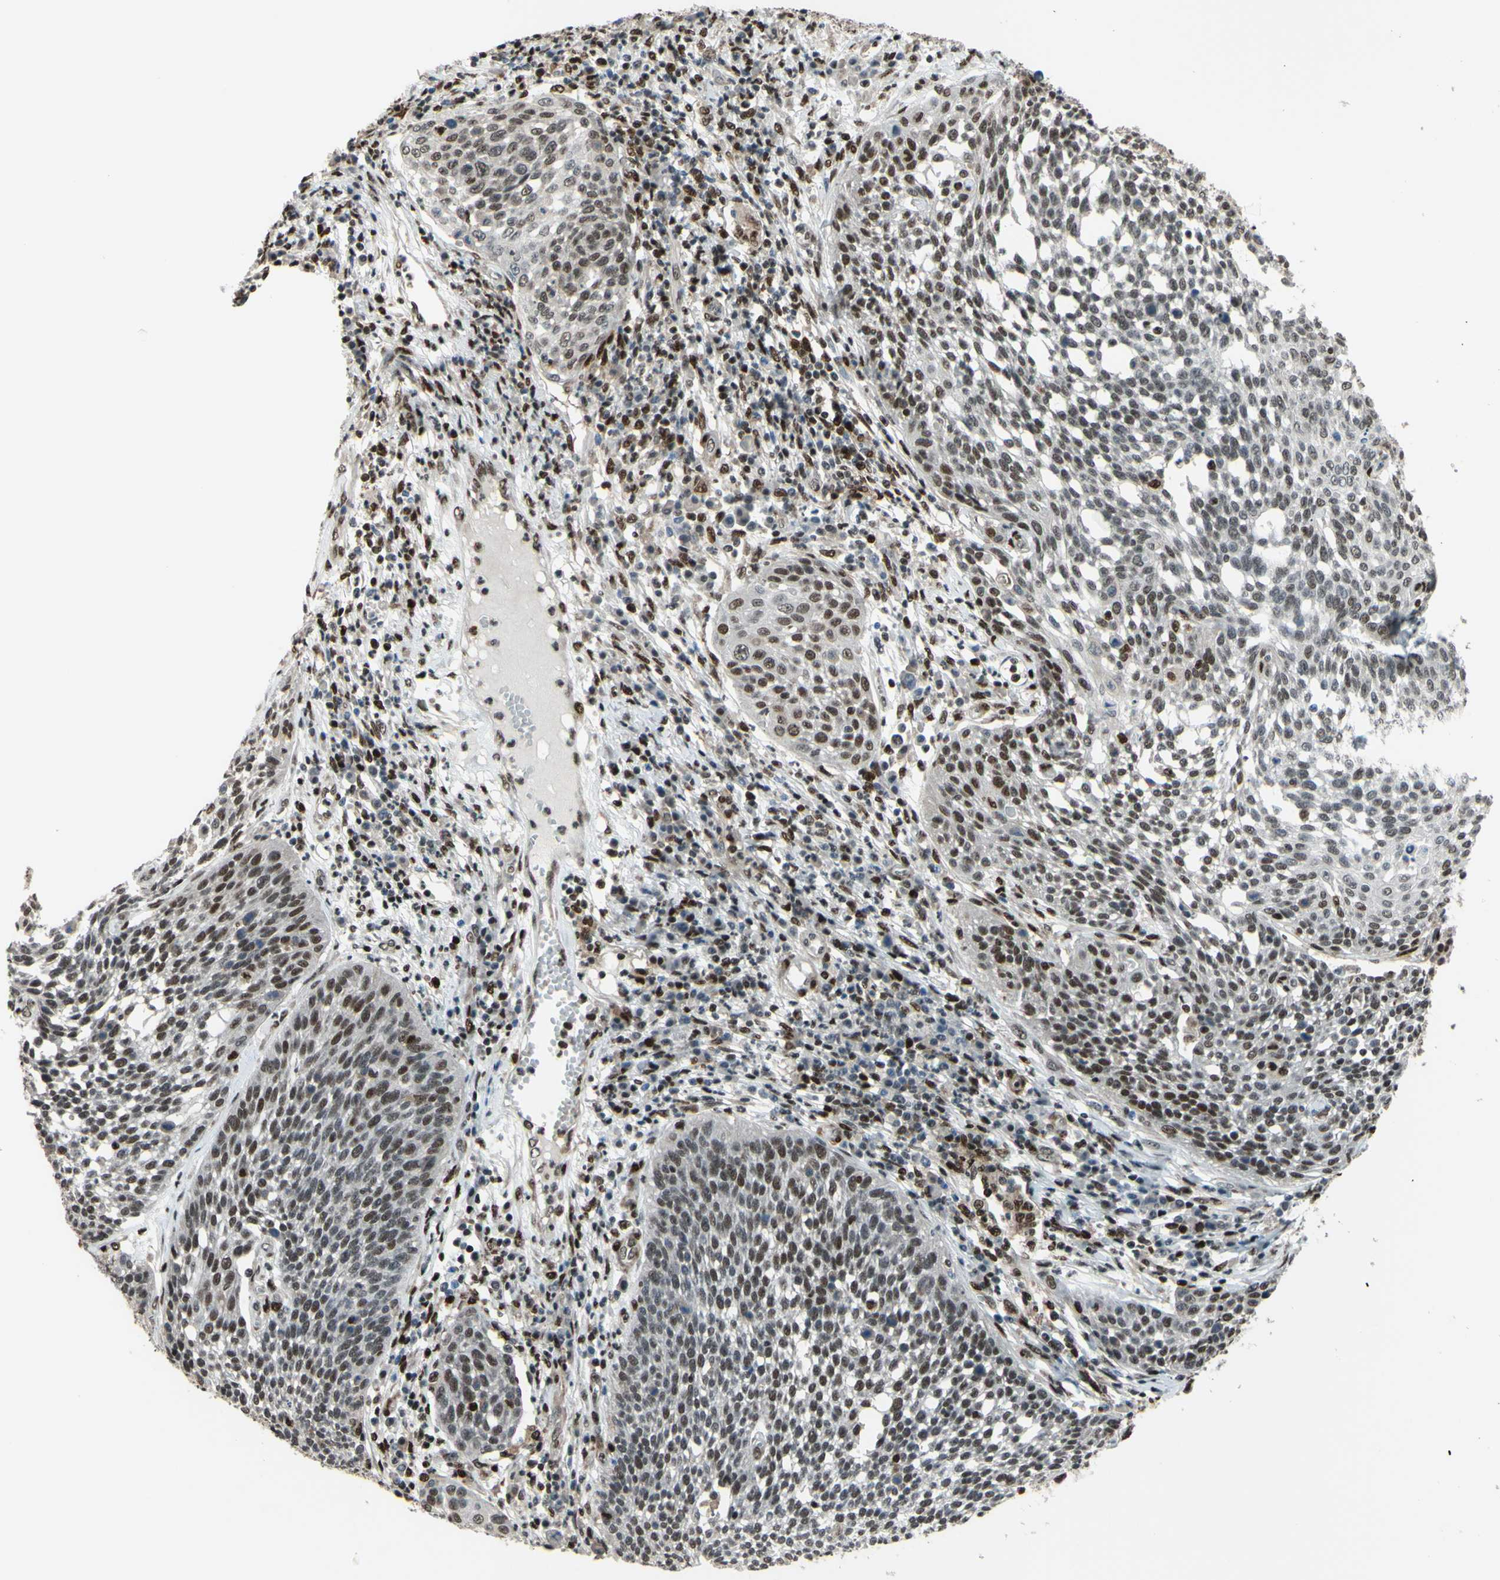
{"staining": {"intensity": "moderate", "quantity": "25%-75%", "location": "cytoplasmic/membranous,nuclear"}, "tissue": "cervical cancer", "cell_type": "Tumor cells", "image_type": "cancer", "snomed": [{"axis": "morphology", "description": "Squamous cell carcinoma, NOS"}, {"axis": "topography", "description": "Cervix"}], "caption": "DAB immunohistochemical staining of squamous cell carcinoma (cervical) reveals moderate cytoplasmic/membranous and nuclear protein positivity in about 25%-75% of tumor cells.", "gene": "FKBP5", "patient": {"sex": "female", "age": 34}}